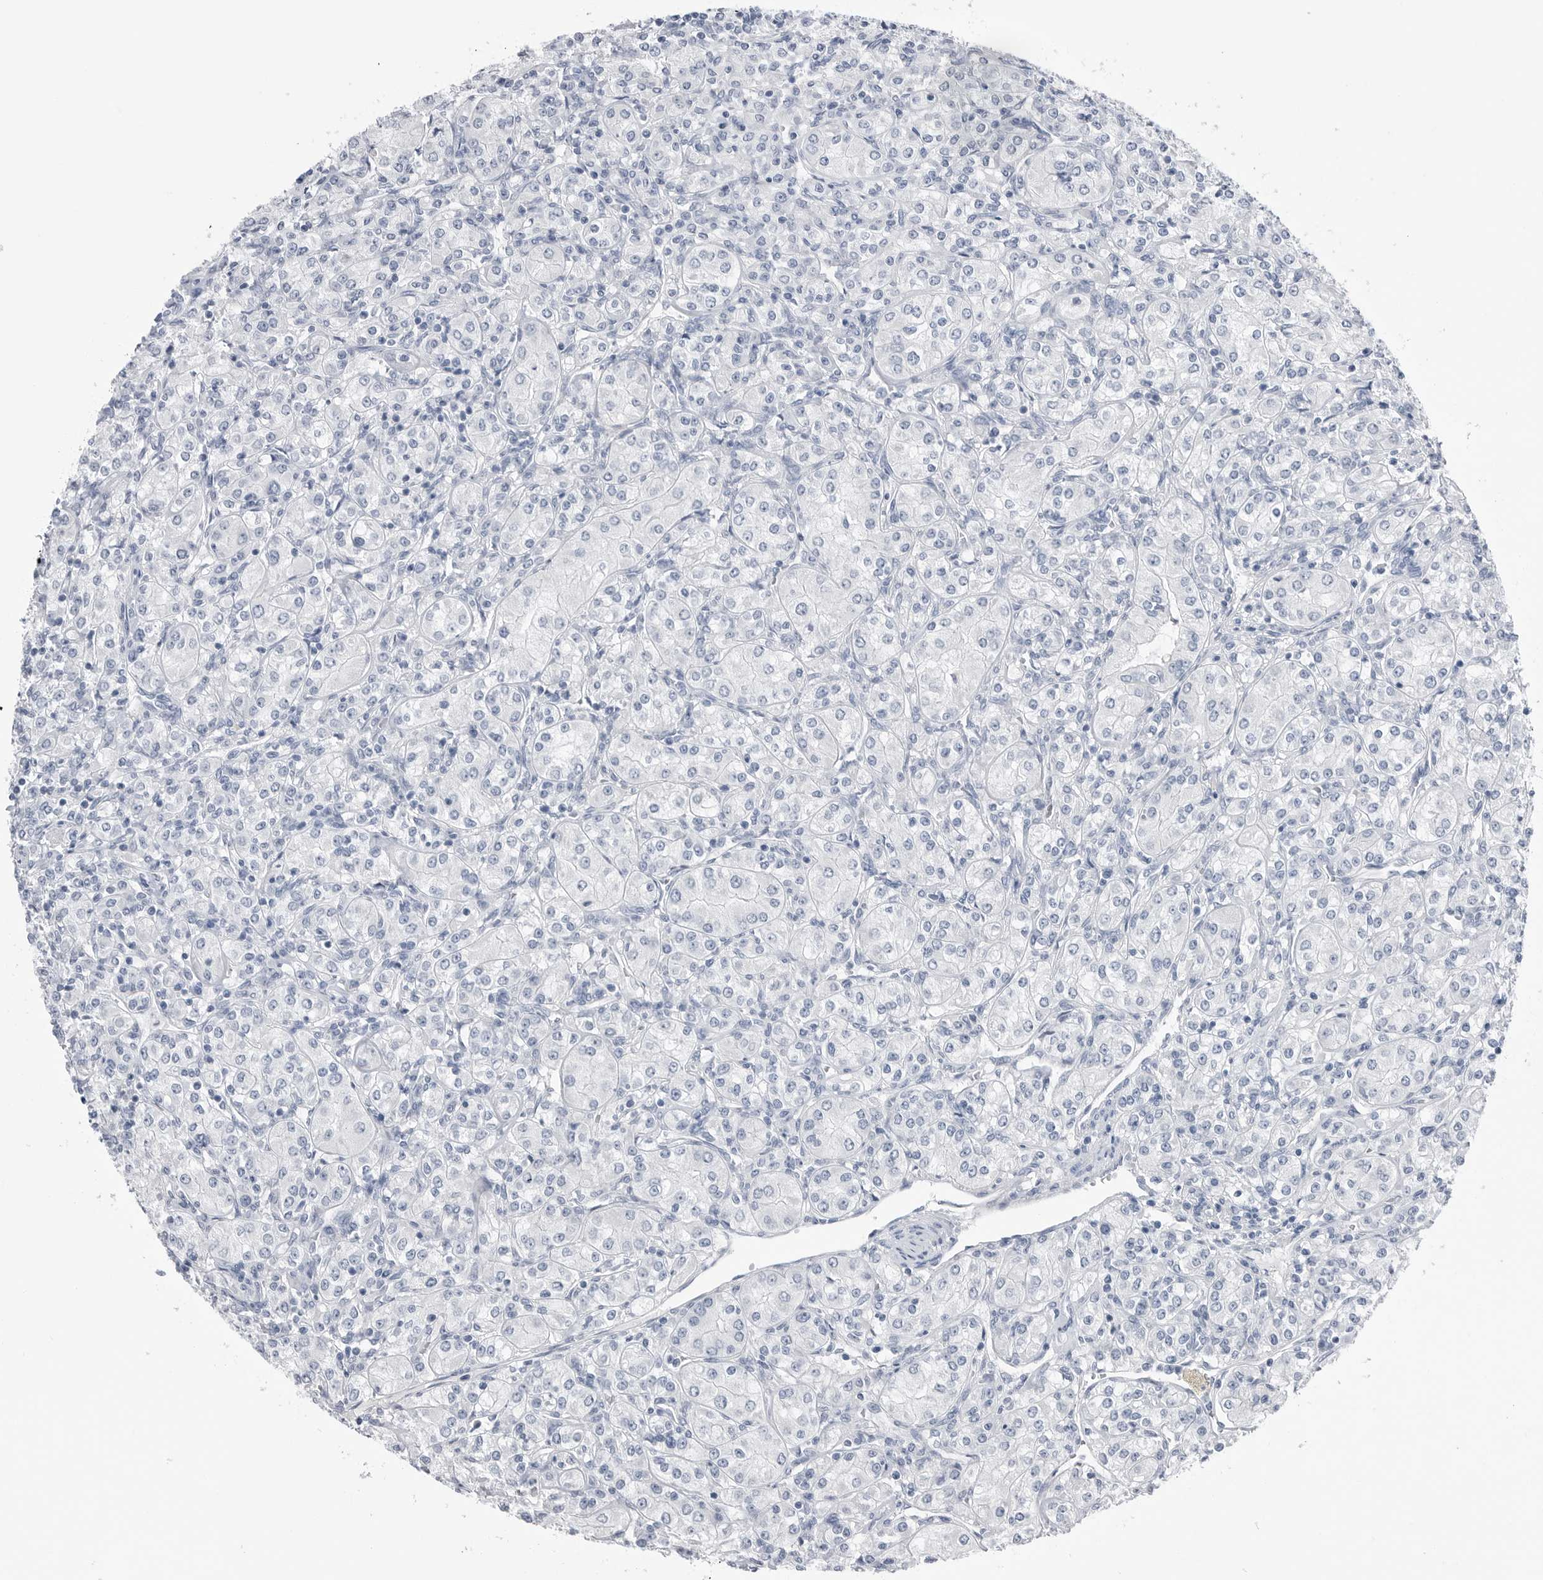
{"staining": {"intensity": "negative", "quantity": "none", "location": "none"}, "tissue": "renal cancer", "cell_type": "Tumor cells", "image_type": "cancer", "snomed": [{"axis": "morphology", "description": "Adenocarcinoma, NOS"}, {"axis": "topography", "description": "Kidney"}], "caption": "A photomicrograph of human adenocarcinoma (renal) is negative for staining in tumor cells.", "gene": "ABHD12", "patient": {"sex": "male", "age": 77}}